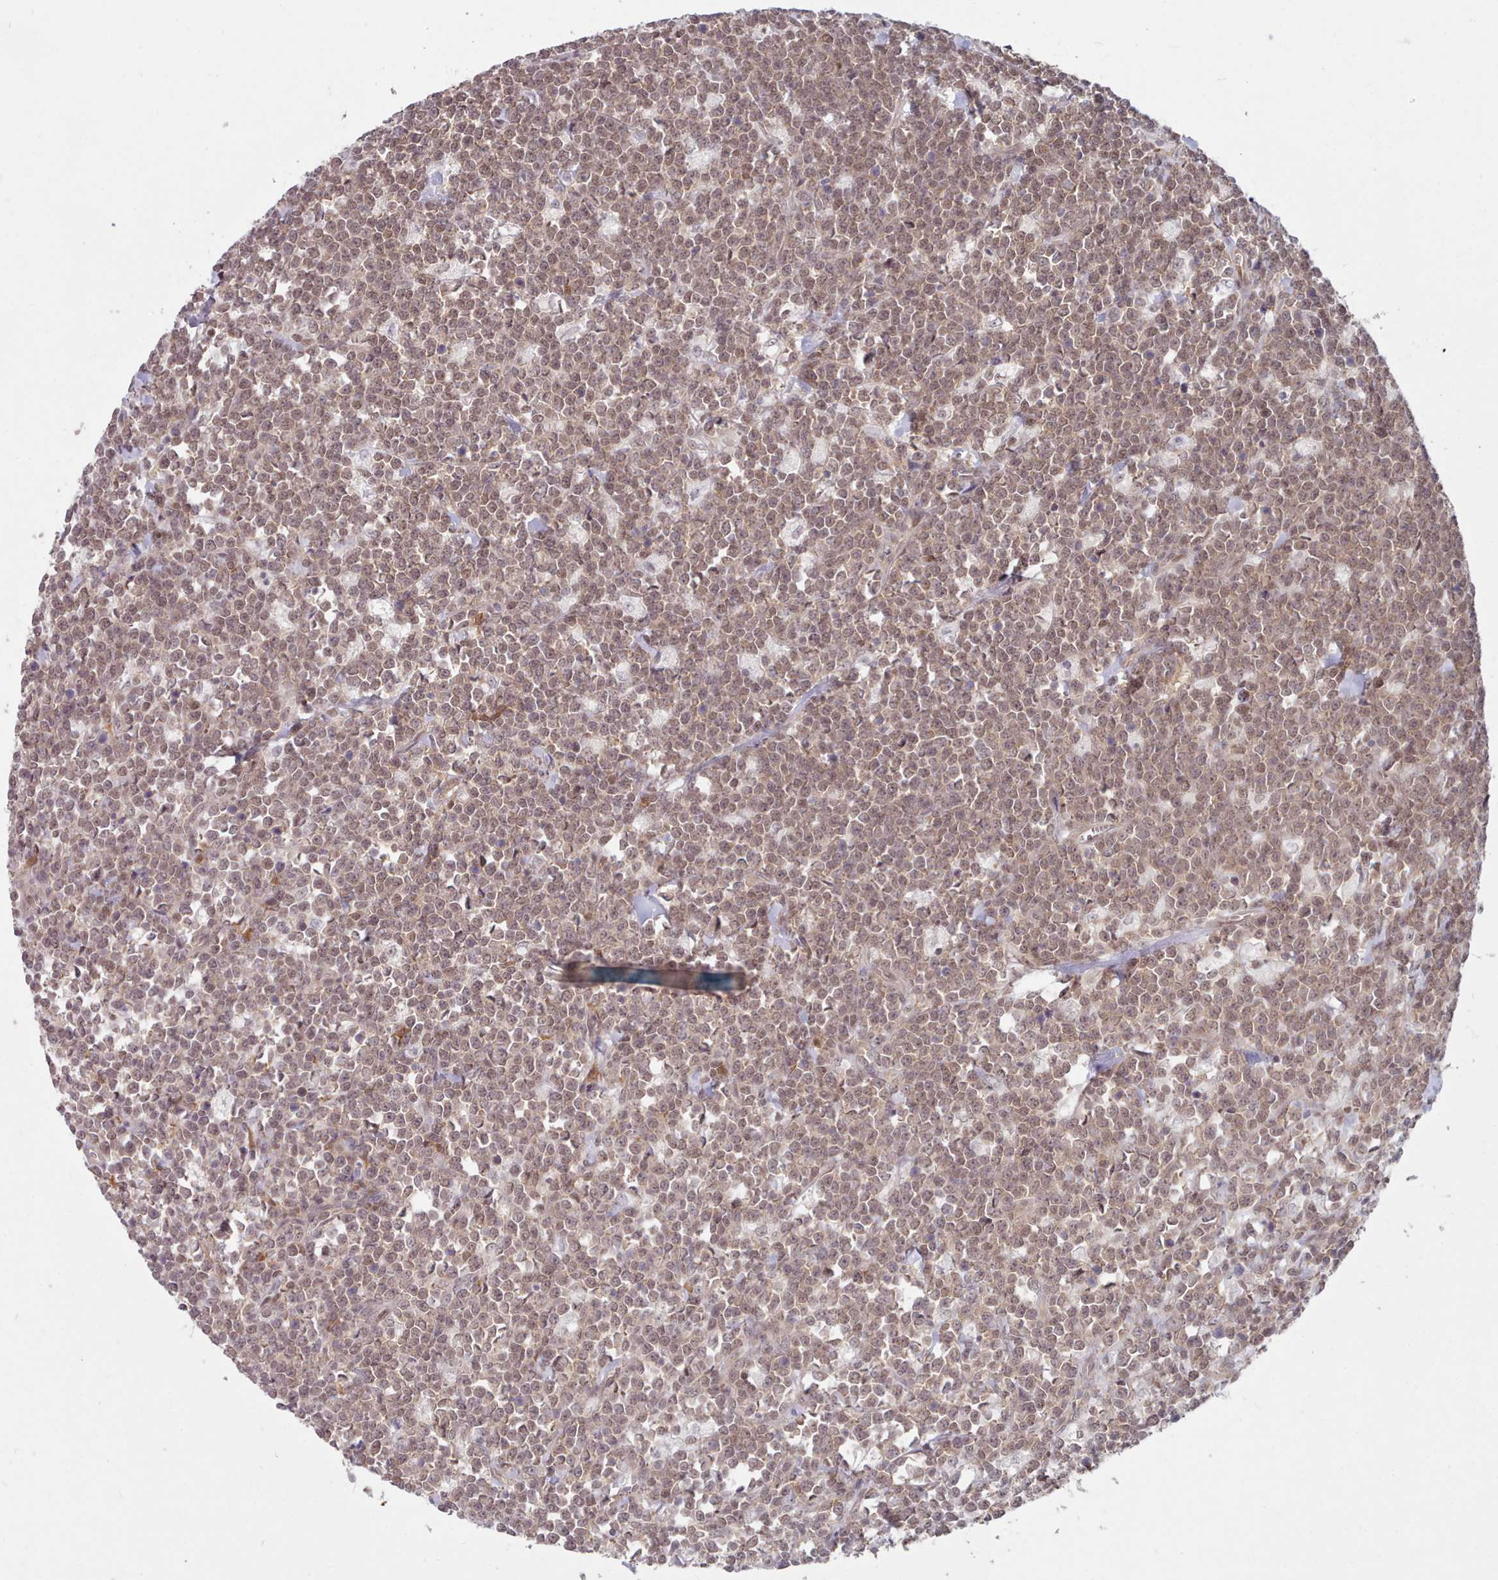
{"staining": {"intensity": "weak", "quantity": ">75%", "location": "nuclear"}, "tissue": "lymphoma", "cell_type": "Tumor cells", "image_type": "cancer", "snomed": [{"axis": "morphology", "description": "Malignant lymphoma, non-Hodgkin's type, High grade"}, {"axis": "topography", "description": "Small intestine"}], "caption": "The histopathology image displays staining of lymphoma, revealing weak nuclear protein positivity (brown color) within tumor cells.", "gene": "CES3", "patient": {"sex": "male", "age": 8}}